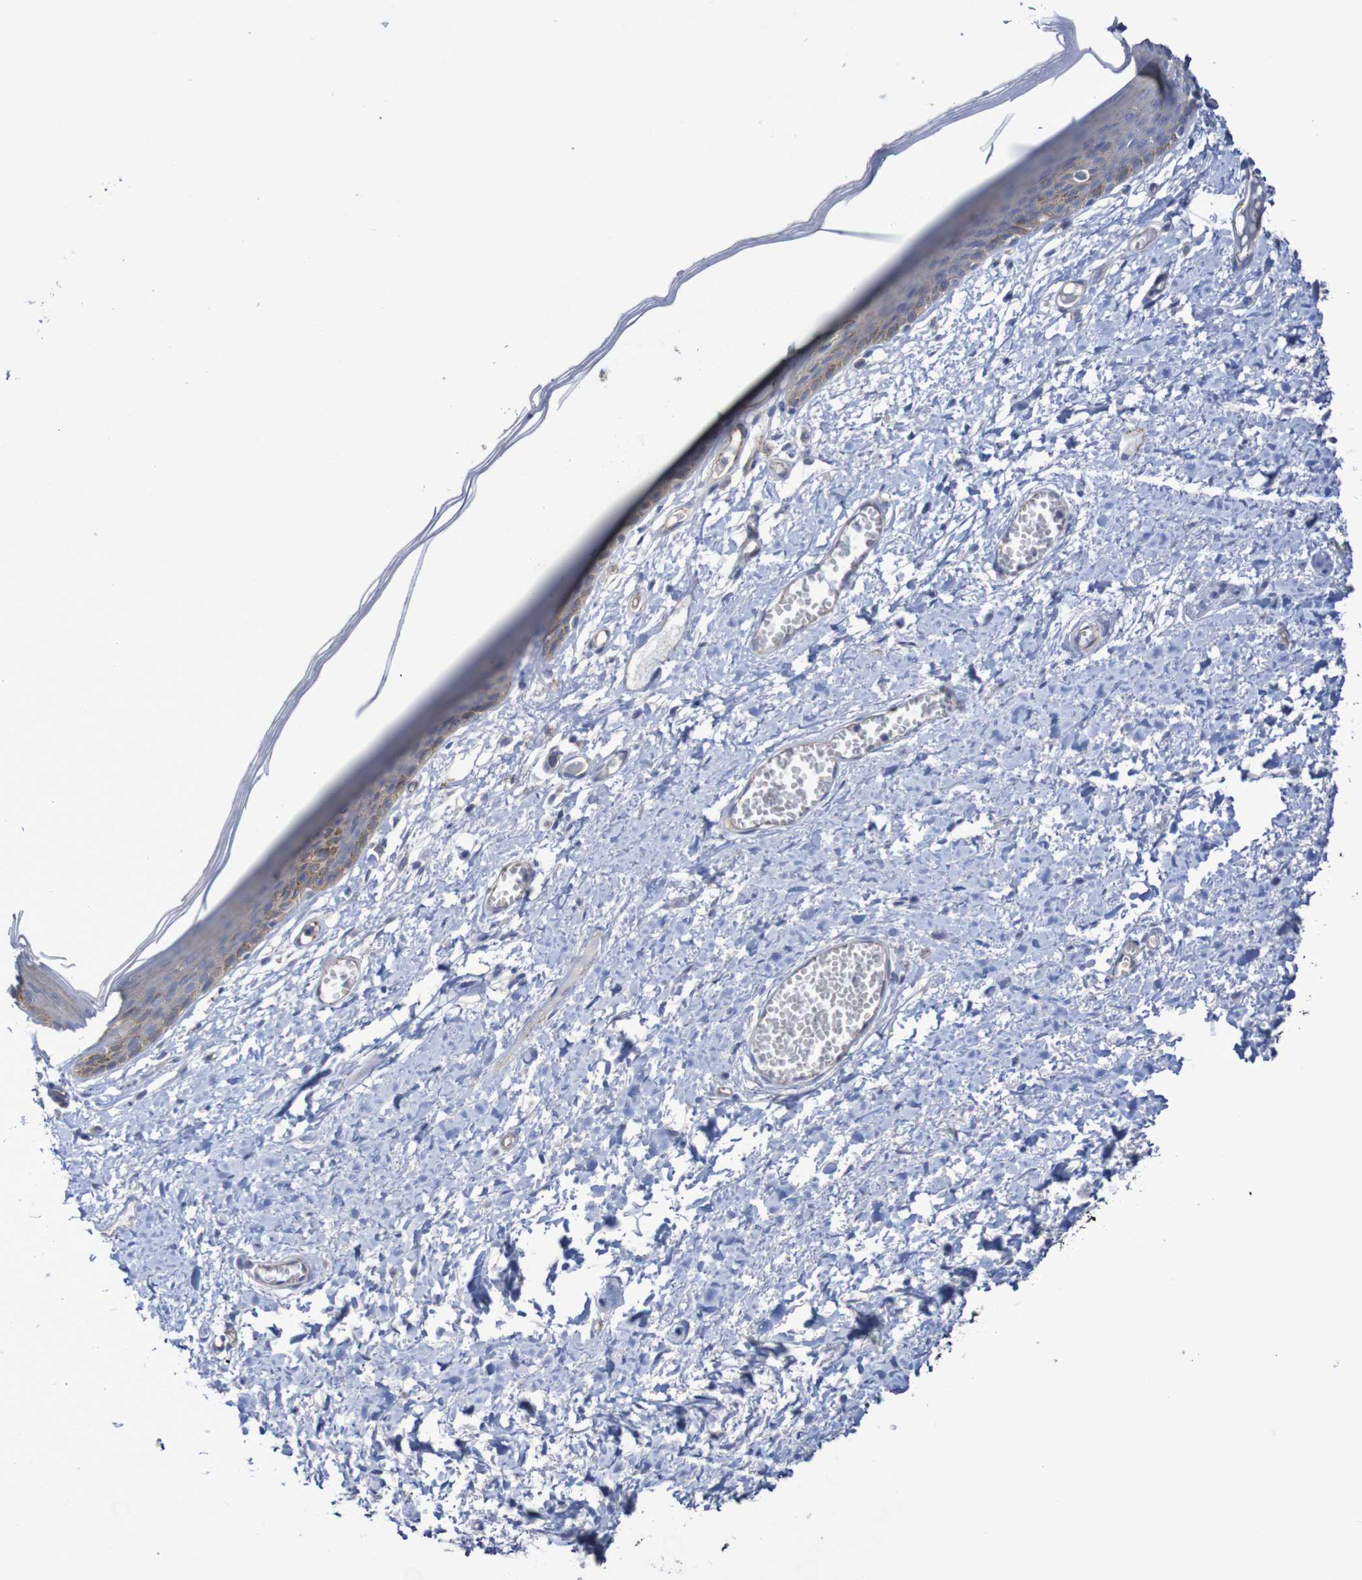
{"staining": {"intensity": "weak", "quantity": "25%-75%", "location": "cytoplasmic/membranous"}, "tissue": "skin", "cell_type": "Epidermal cells", "image_type": "normal", "snomed": [{"axis": "morphology", "description": "Normal tissue, NOS"}, {"axis": "topography", "description": "Vulva"}], "caption": "Weak cytoplasmic/membranous staining for a protein is identified in approximately 25%-75% of epidermal cells of benign skin using IHC.", "gene": "NECTIN2", "patient": {"sex": "female", "age": 54}}